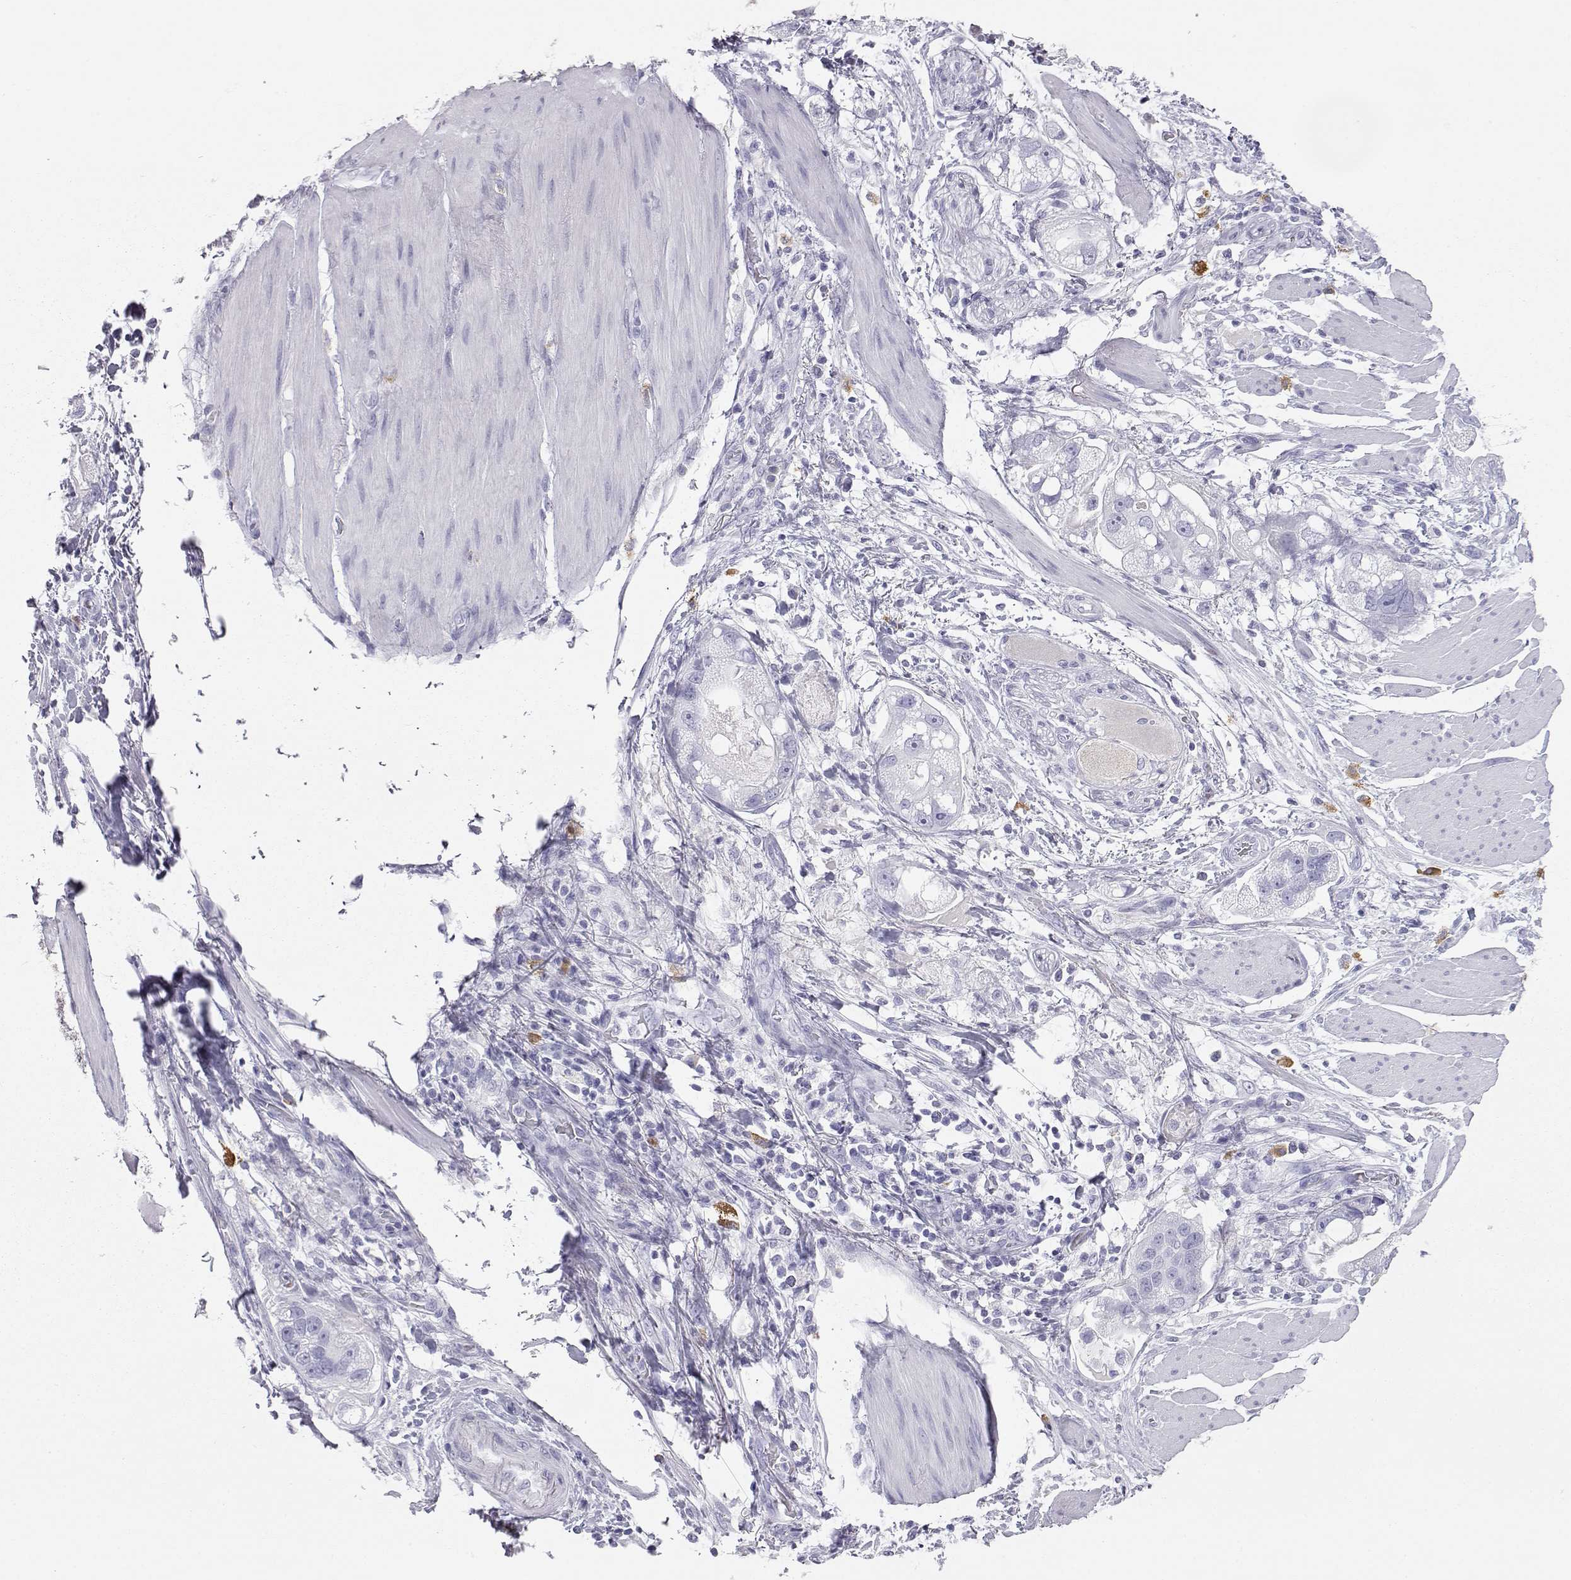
{"staining": {"intensity": "moderate", "quantity": "<25%", "location": "cytoplasmic/membranous"}, "tissue": "stomach cancer", "cell_type": "Tumor cells", "image_type": "cancer", "snomed": [{"axis": "morphology", "description": "Adenocarcinoma, NOS"}, {"axis": "topography", "description": "Stomach"}], "caption": "IHC of human adenocarcinoma (stomach) exhibits low levels of moderate cytoplasmic/membranous expression in approximately <25% of tumor cells.", "gene": "ITLN2", "patient": {"sex": "male", "age": 59}}